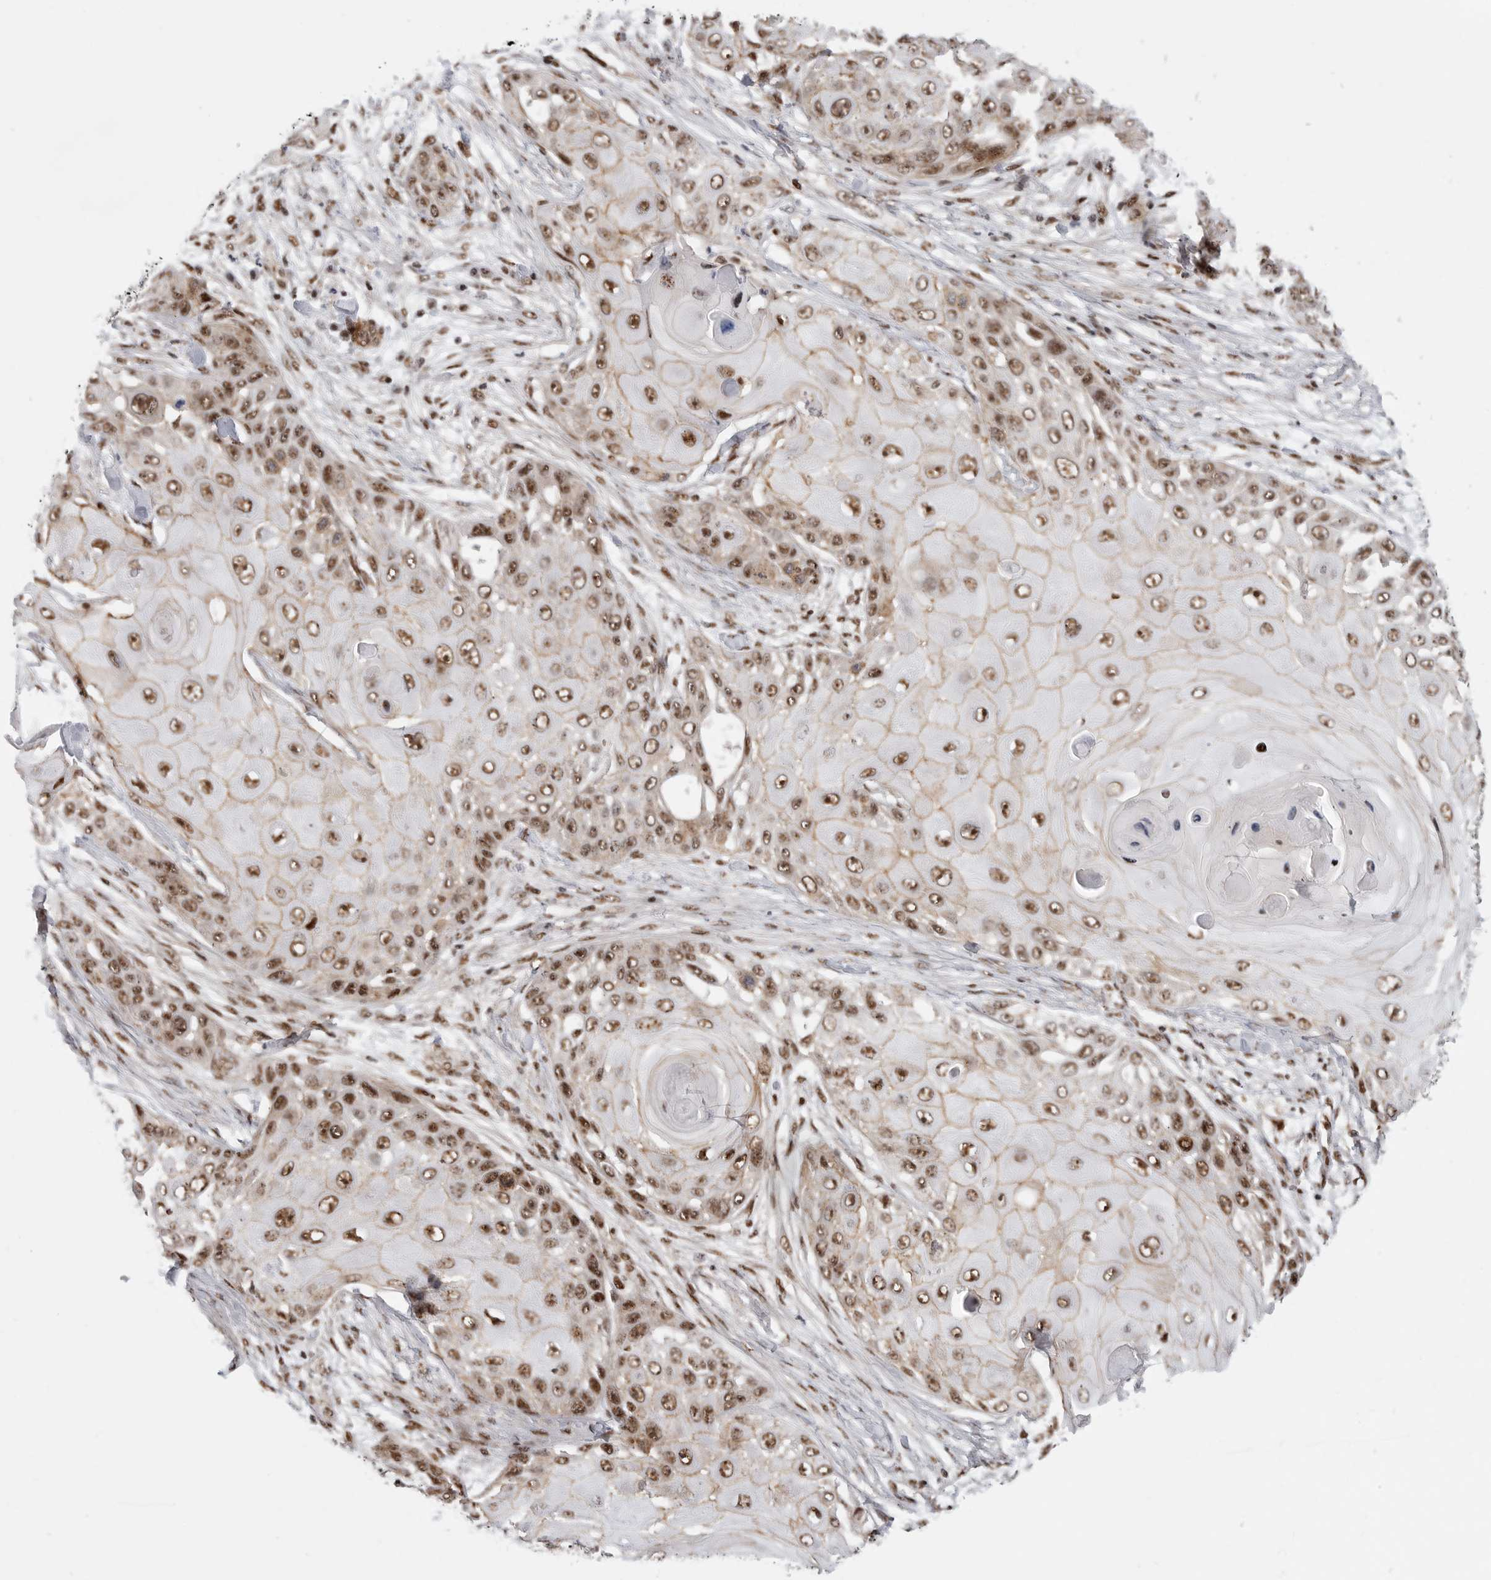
{"staining": {"intensity": "moderate", "quantity": ">75%", "location": "cytoplasmic/membranous,nuclear"}, "tissue": "skin cancer", "cell_type": "Tumor cells", "image_type": "cancer", "snomed": [{"axis": "morphology", "description": "Squamous cell carcinoma, NOS"}, {"axis": "topography", "description": "Skin"}], "caption": "A brown stain shows moderate cytoplasmic/membranous and nuclear staining of a protein in human skin cancer (squamous cell carcinoma) tumor cells.", "gene": "GPATCH2", "patient": {"sex": "female", "age": 44}}